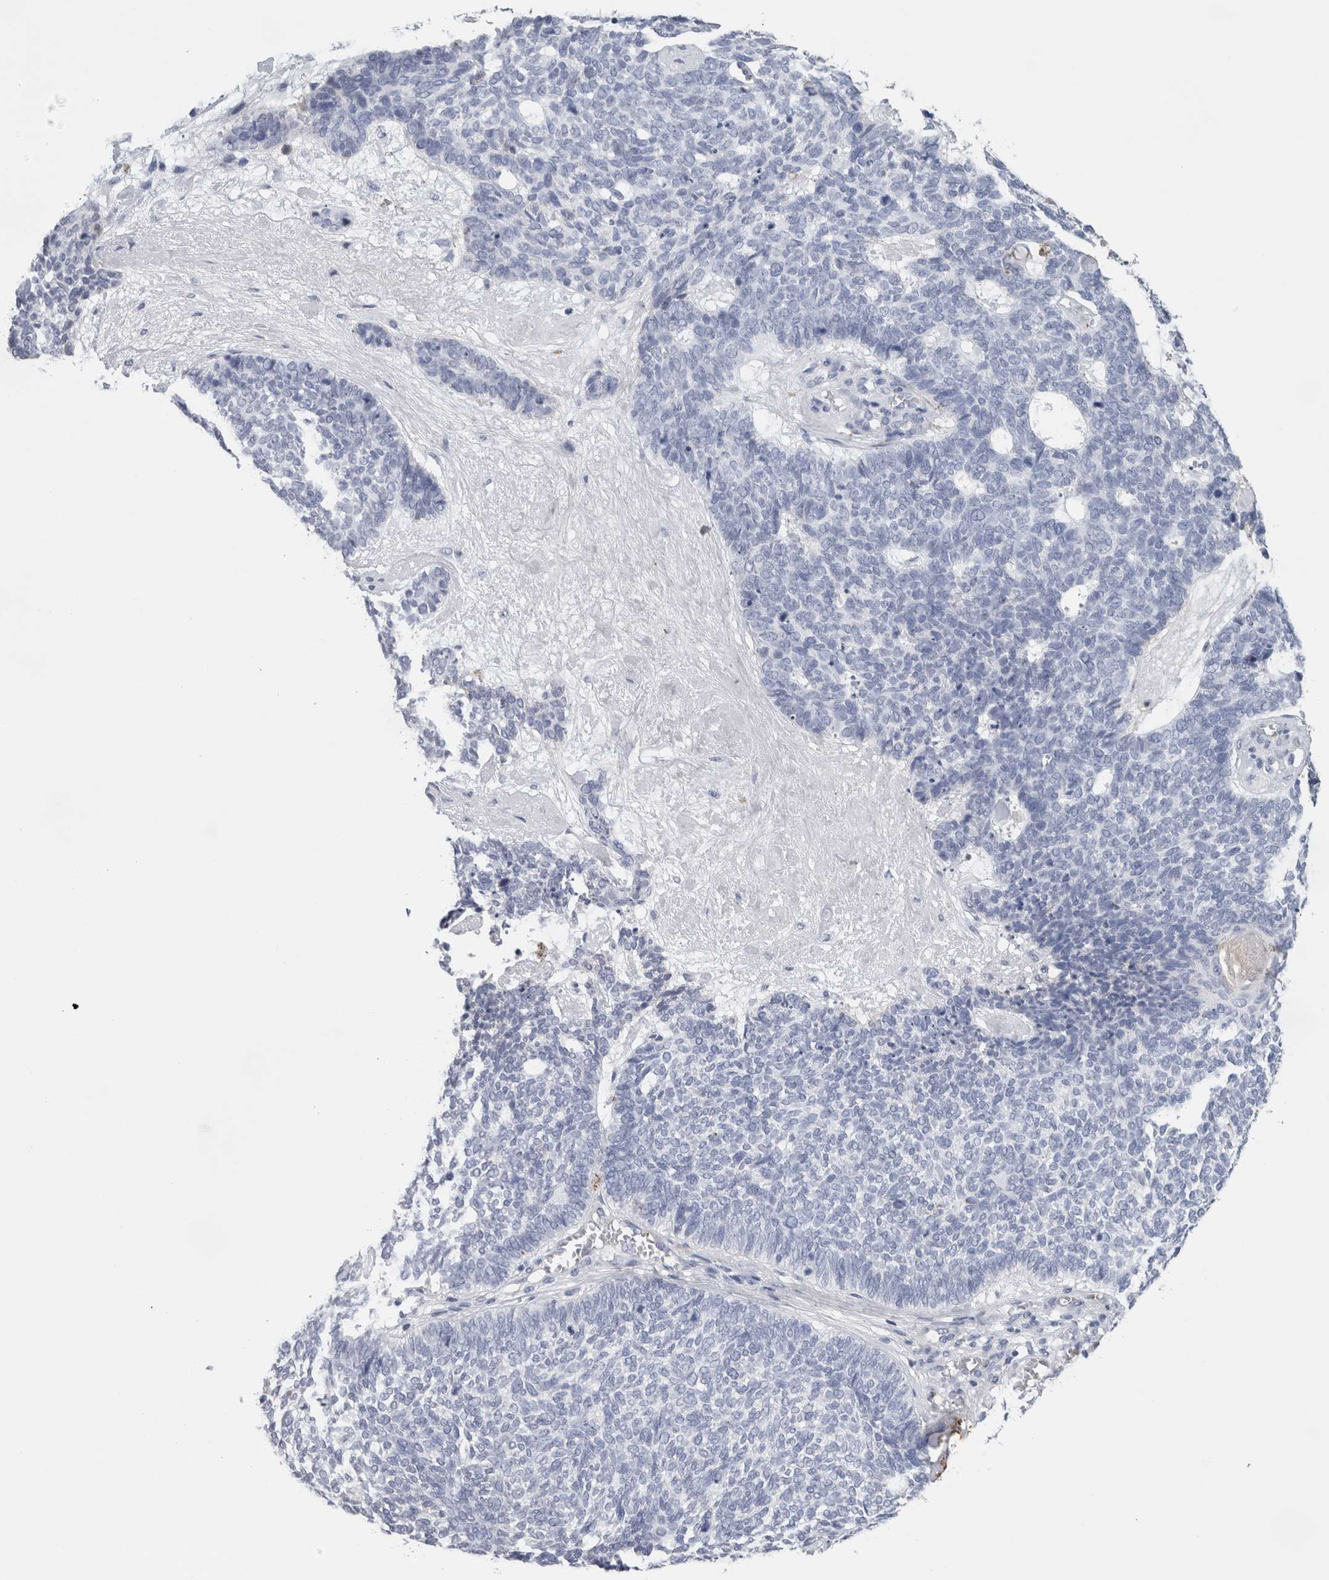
{"staining": {"intensity": "negative", "quantity": "none", "location": "none"}, "tissue": "skin cancer", "cell_type": "Tumor cells", "image_type": "cancer", "snomed": [{"axis": "morphology", "description": "Basal cell carcinoma"}, {"axis": "topography", "description": "Skin"}], "caption": "Tumor cells show no significant staining in skin basal cell carcinoma.", "gene": "FABP4", "patient": {"sex": "female", "age": 84}}